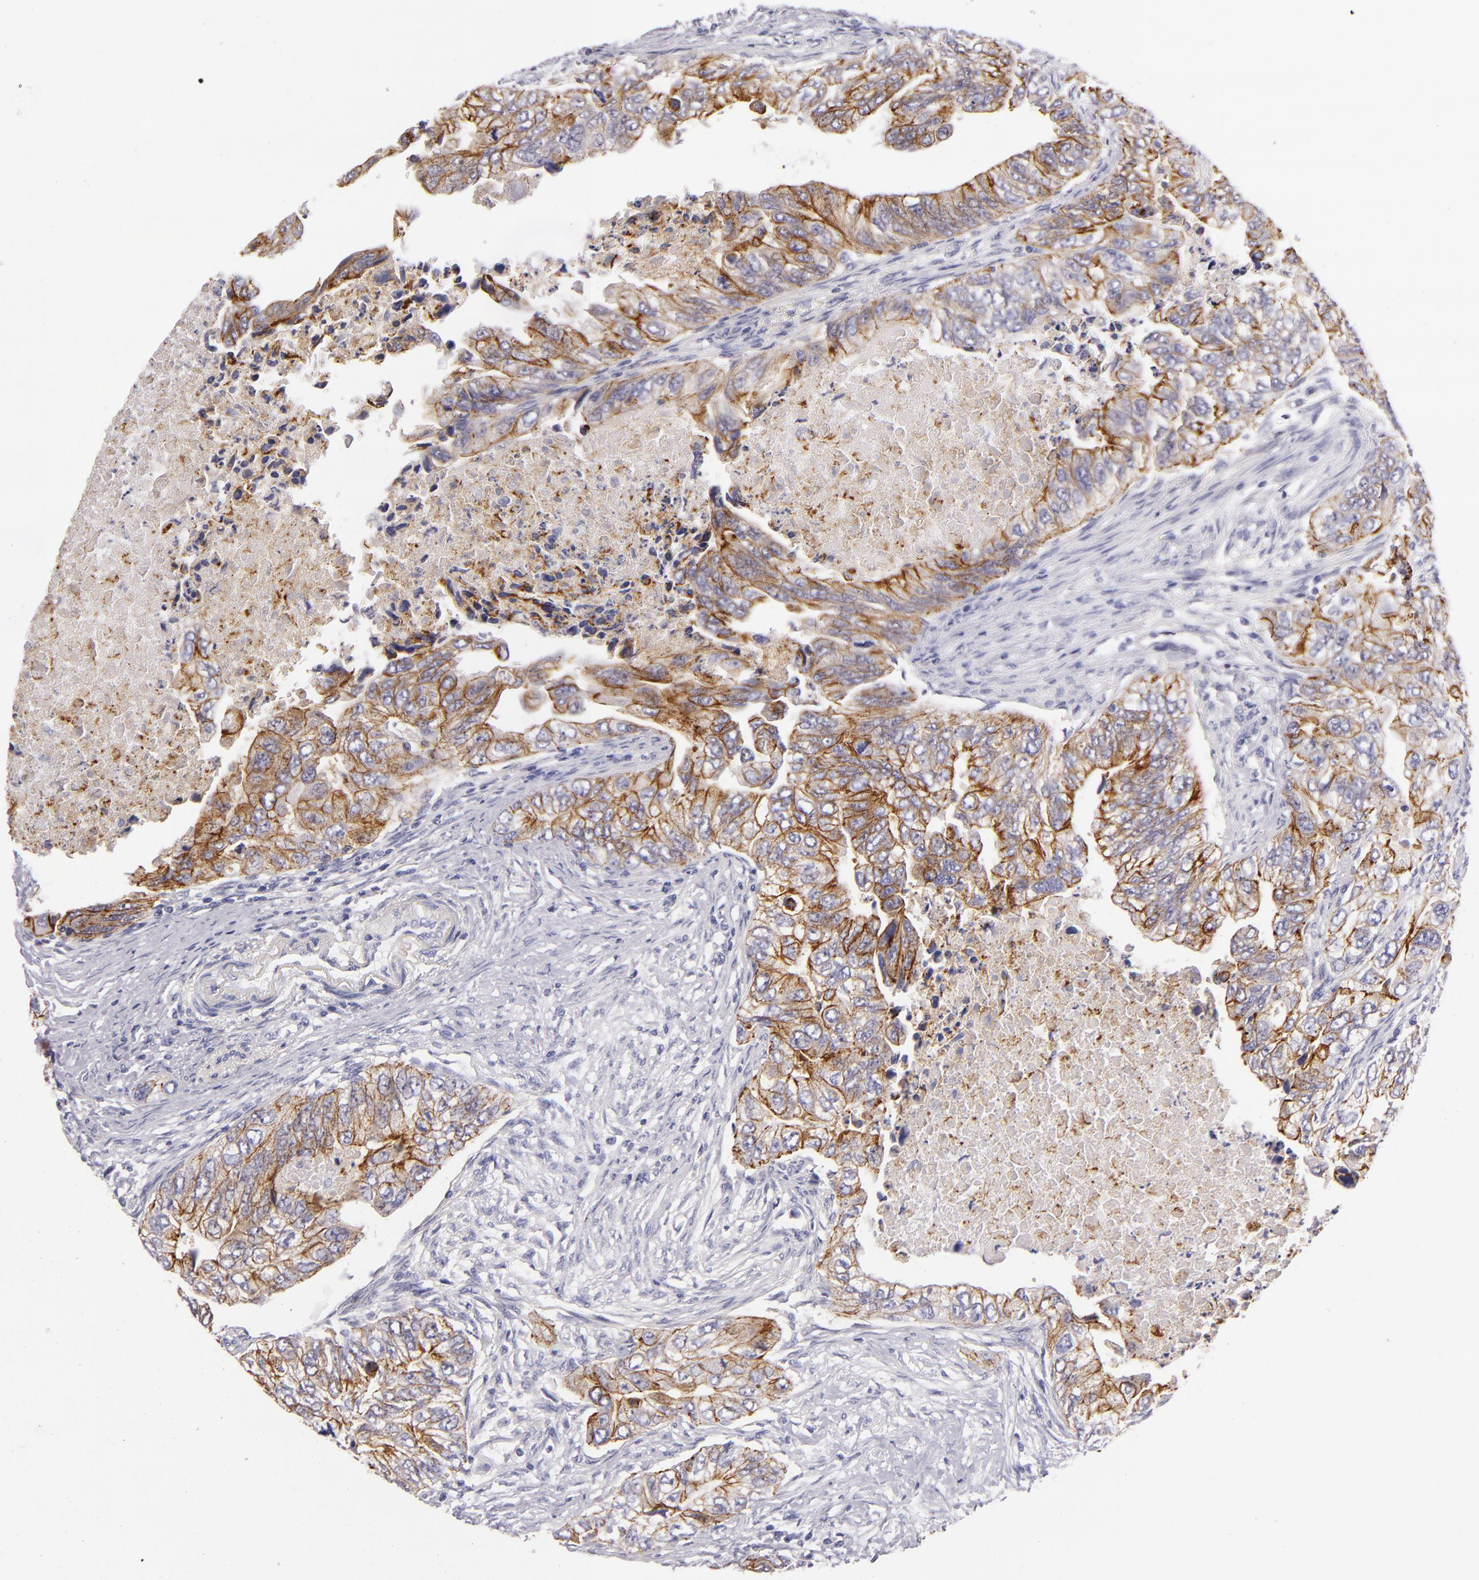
{"staining": {"intensity": "moderate", "quantity": ">75%", "location": "cytoplasmic/membranous"}, "tissue": "colorectal cancer", "cell_type": "Tumor cells", "image_type": "cancer", "snomed": [{"axis": "morphology", "description": "Adenocarcinoma, NOS"}, {"axis": "topography", "description": "Colon"}], "caption": "A histopathology image showing moderate cytoplasmic/membranous expression in about >75% of tumor cells in colorectal adenocarcinoma, as visualized by brown immunohistochemical staining.", "gene": "CDH3", "patient": {"sex": "female", "age": 11}}